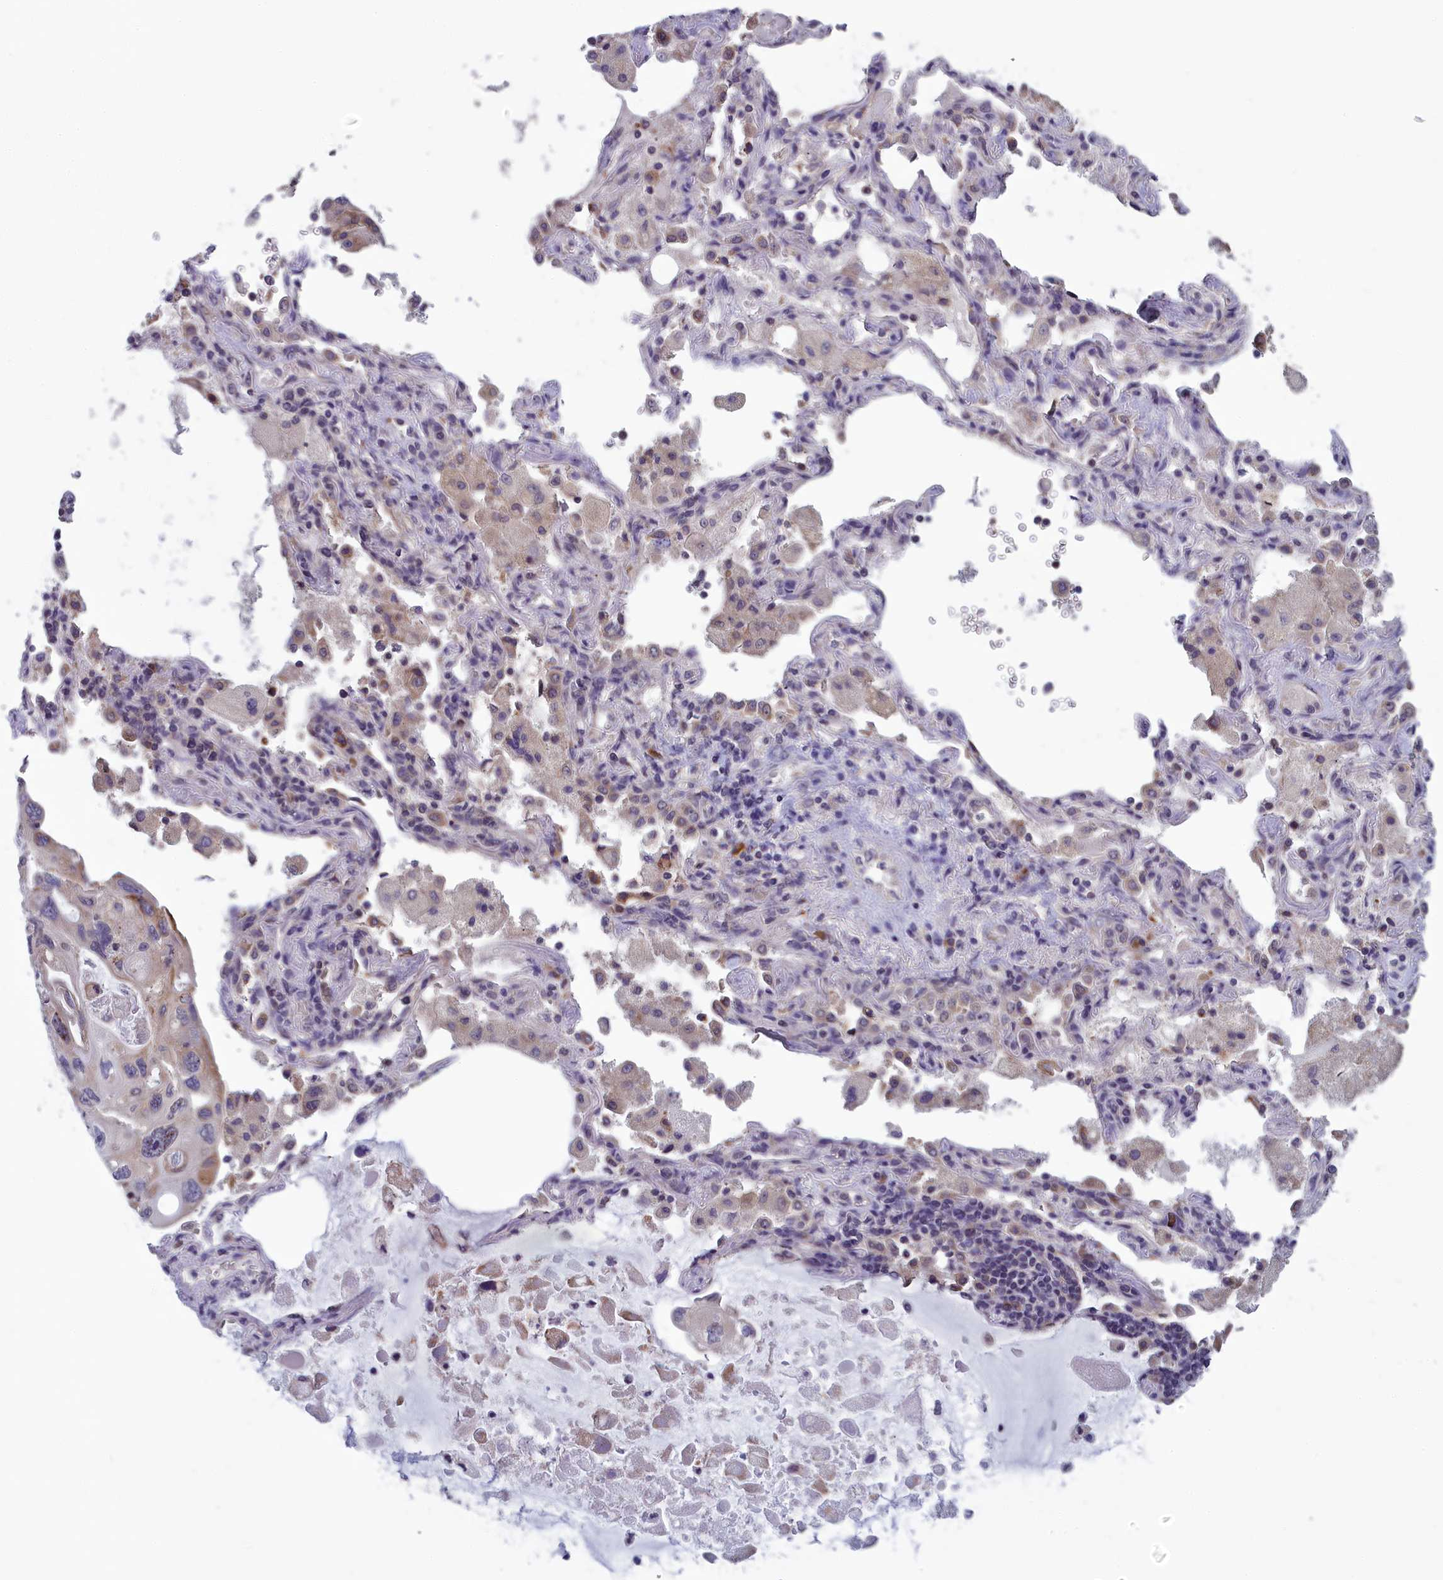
{"staining": {"intensity": "moderate", "quantity": "<25%", "location": "cytoplasmic/membranous"}, "tissue": "lung cancer", "cell_type": "Tumor cells", "image_type": "cancer", "snomed": [{"axis": "morphology", "description": "Squamous cell carcinoma, NOS"}, {"axis": "topography", "description": "Lung"}], "caption": "IHC photomicrograph of human lung cancer (squamous cell carcinoma) stained for a protein (brown), which demonstrates low levels of moderate cytoplasmic/membranous positivity in about <25% of tumor cells.", "gene": "MRI1", "patient": {"sex": "female", "age": 73}}